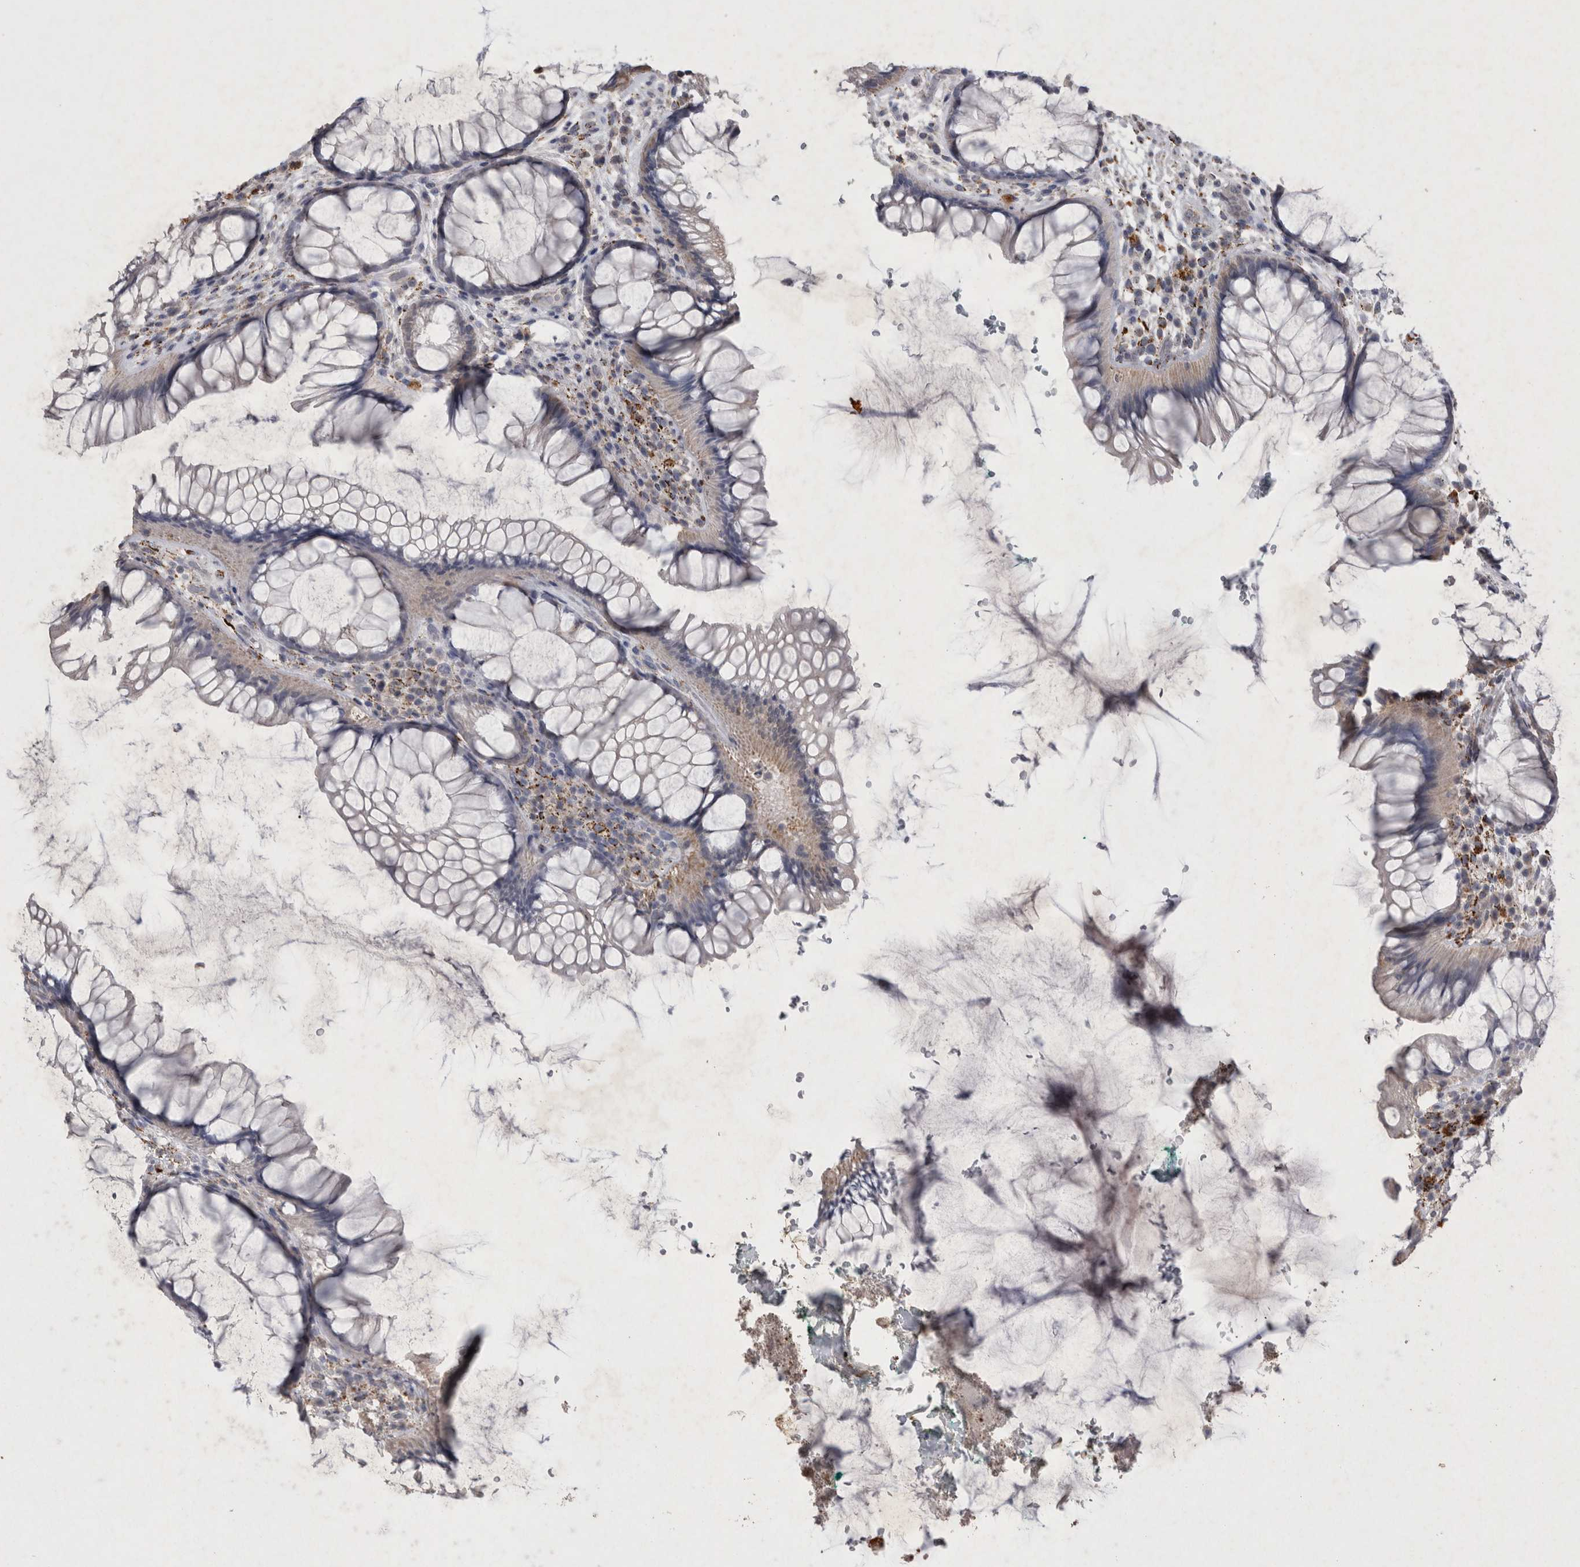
{"staining": {"intensity": "weak", "quantity": "25%-75%", "location": "cytoplasmic/membranous"}, "tissue": "rectum", "cell_type": "Glandular cells", "image_type": "normal", "snomed": [{"axis": "morphology", "description": "Normal tissue, NOS"}, {"axis": "topography", "description": "Rectum"}], "caption": "Rectum stained with DAB immunohistochemistry exhibits low levels of weak cytoplasmic/membranous positivity in approximately 25%-75% of glandular cells.", "gene": "DKK3", "patient": {"sex": "male", "age": 51}}